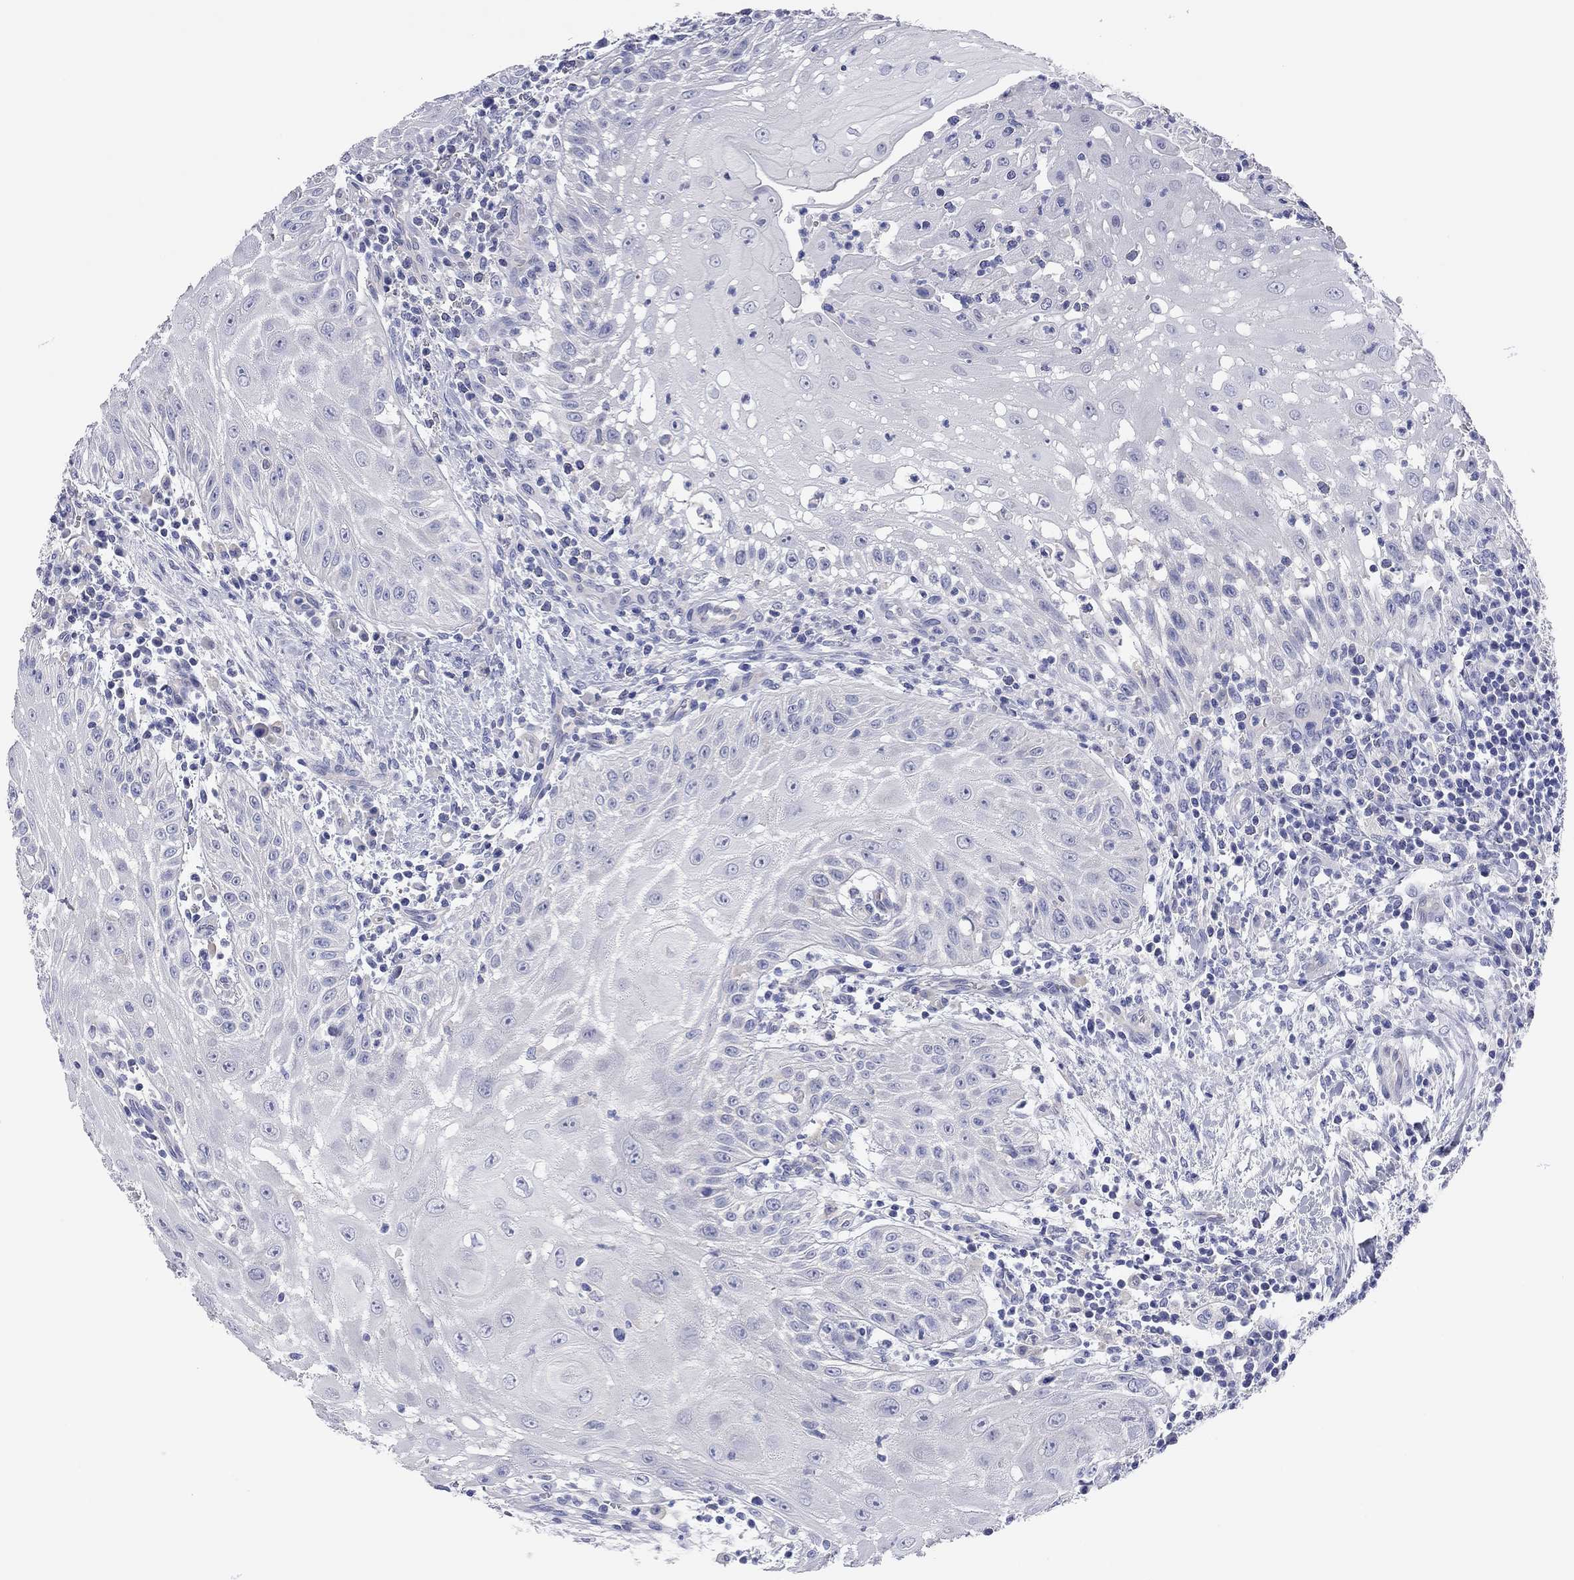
{"staining": {"intensity": "negative", "quantity": "none", "location": "none"}, "tissue": "head and neck cancer", "cell_type": "Tumor cells", "image_type": "cancer", "snomed": [{"axis": "morphology", "description": "Squamous cell carcinoma, NOS"}, {"axis": "topography", "description": "Oral tissue"}, {"axis": "topography", "description": "Head-Neck"}], "caption": "Head and neck cancer (squamous cell carcinoma) stained for a protein using immunohistochemistry shows no expression tumor cells.", "gene": "TMEM221", "patient": {"sex": "male", "age": 58}}